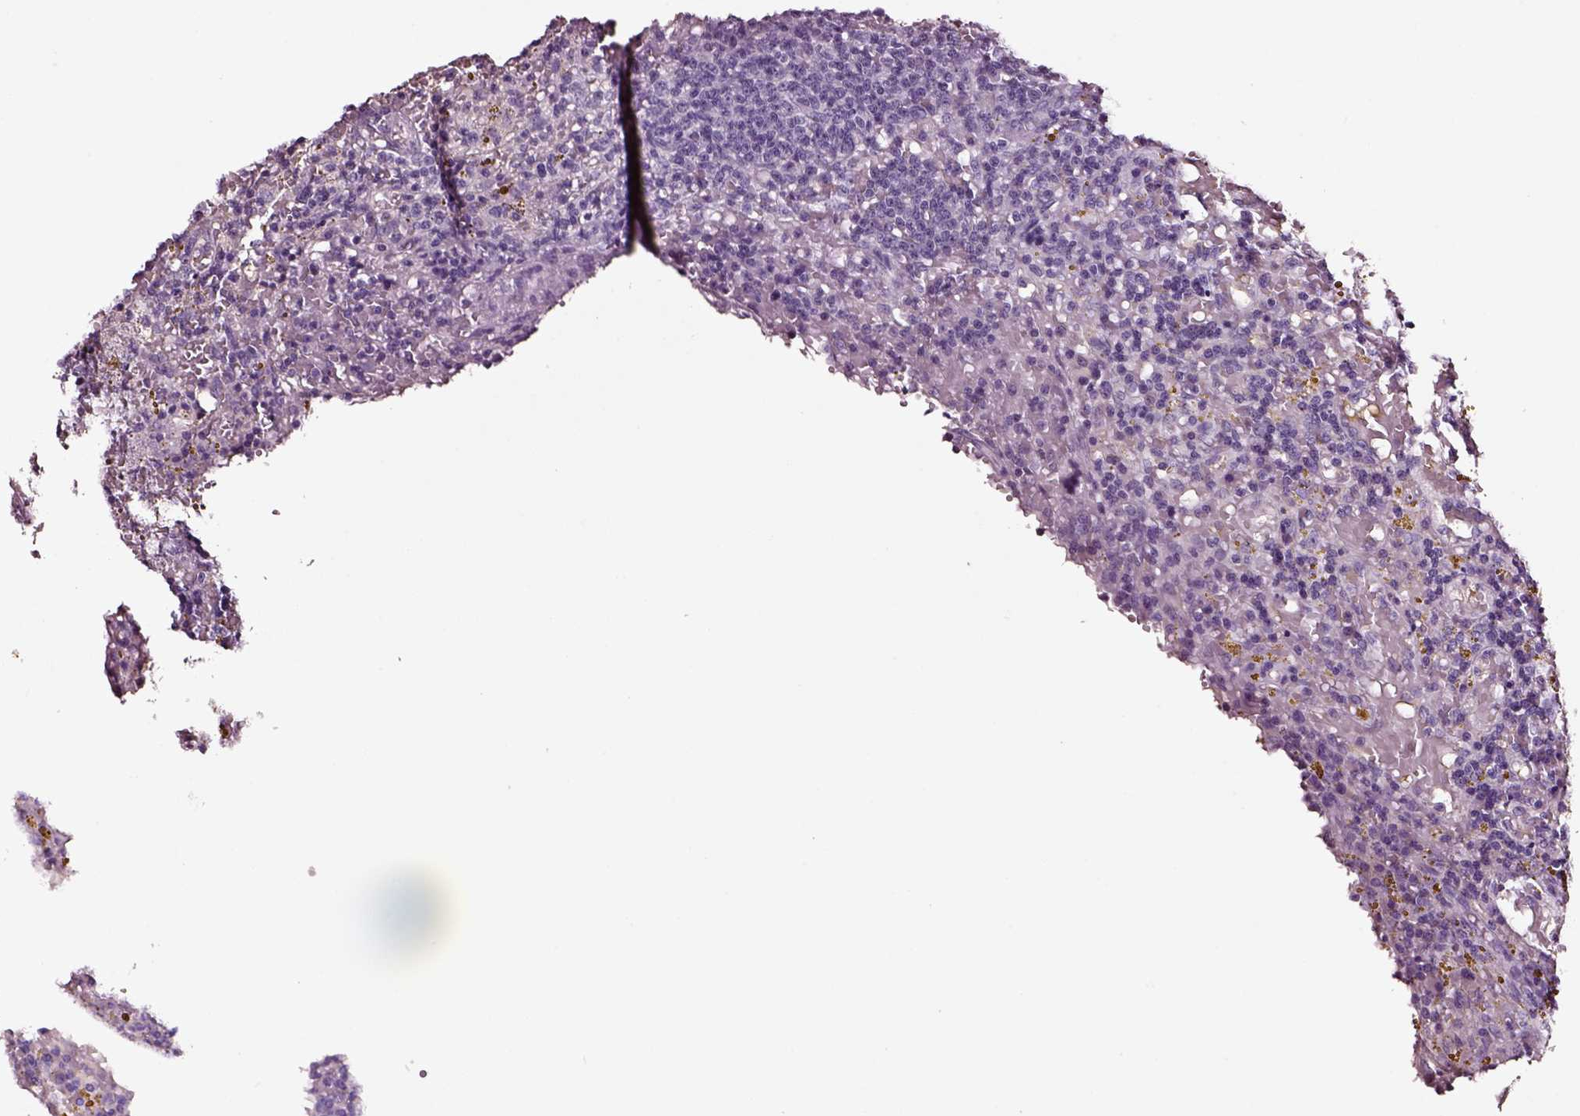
{"staining": {"intensity": "negative", "quantity": "none", "location": "none"}, "tissue": "lymphoma", "cell_type": "Tumor cells", "image_type": "cancer", "snomed": [{"axis": "morphology", "description": "Malignant lymphoma, non-Hodgkin's type, Low grade"}, {"axis": "topography", "description": "Spleen"}], "caption": "A high-resolution photomicrograph shows immunohistochemistry (IHC) staining of malignant lymphoma, non-Hodgkin's type (low-grade), which demonstrates no significant staining in tumor cells. (DAB (3,3'-diaminobenzidine) immunohistochemistry visualized using brightfield microscopy, high magnification).", "gene": "SMIM17", "patient": {"sex": "female", "age": 65}}